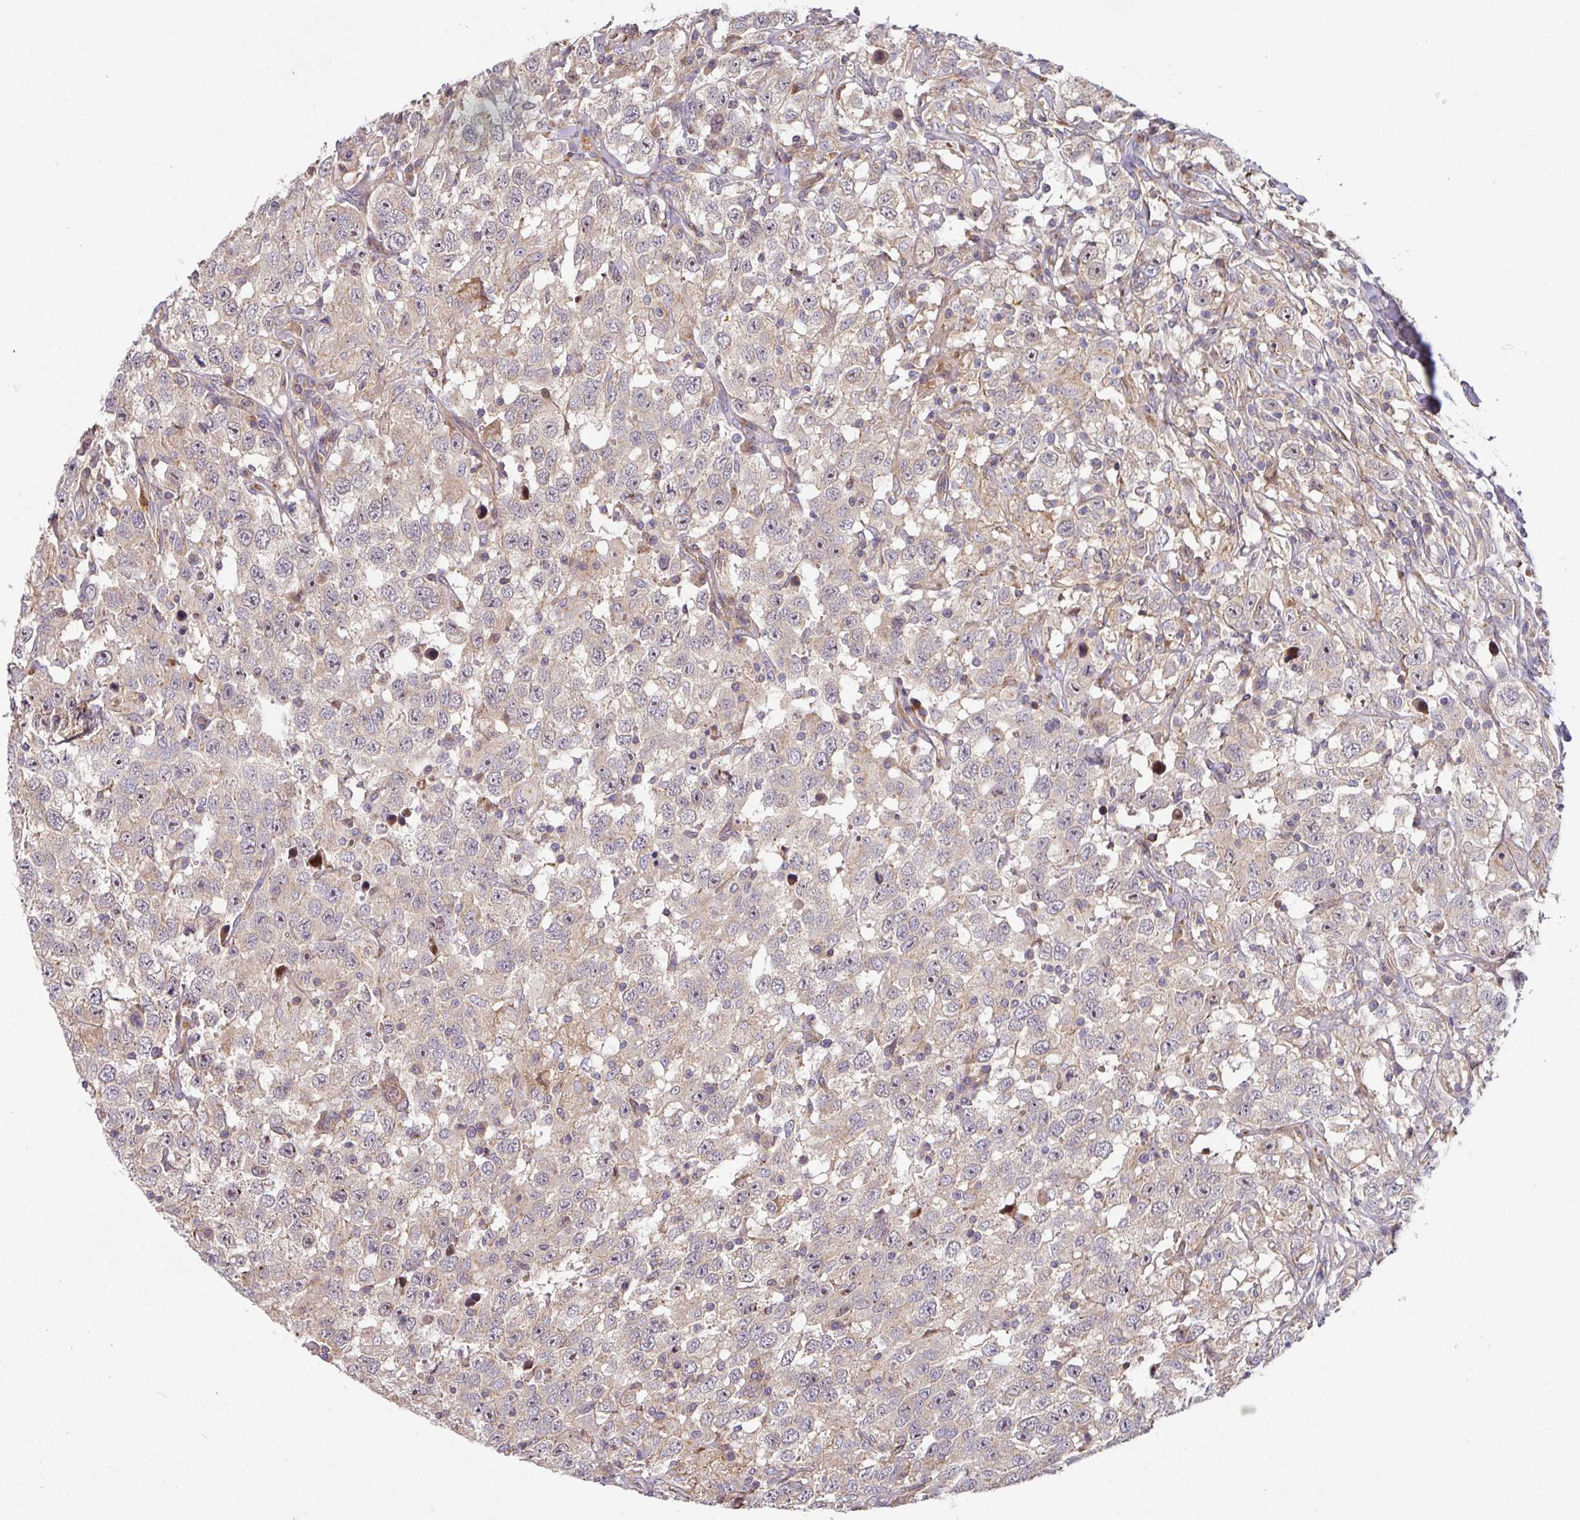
{"staining": {"intensity": "weak", "quantity": "25%-75%", "location": "cytoplasmic/membranous"}, "tissue": "testis cancer", "cell_type": "Tumor cells", "image_type": "cancer", "snomed": [{"axis": "morphology", "description": "Seminoma, NOS"}, {"axis": "topography", "description": "Testis"}], "caption": "Immunohistochemistry staining of testis cancer, which displays low levels of weak cytoplasmic/membranous staining in about 25%-75% of tumor cells indicating weak cytoplasmic/membranous protein staining. The staining was performed using DAB (3,3'-diaminobenzidine) (brown) for protein detection and nuclei were counterstained in hematoxylin (blue).", "gene": "CASP2", "patient": {"sex": "male", "age": 41}}